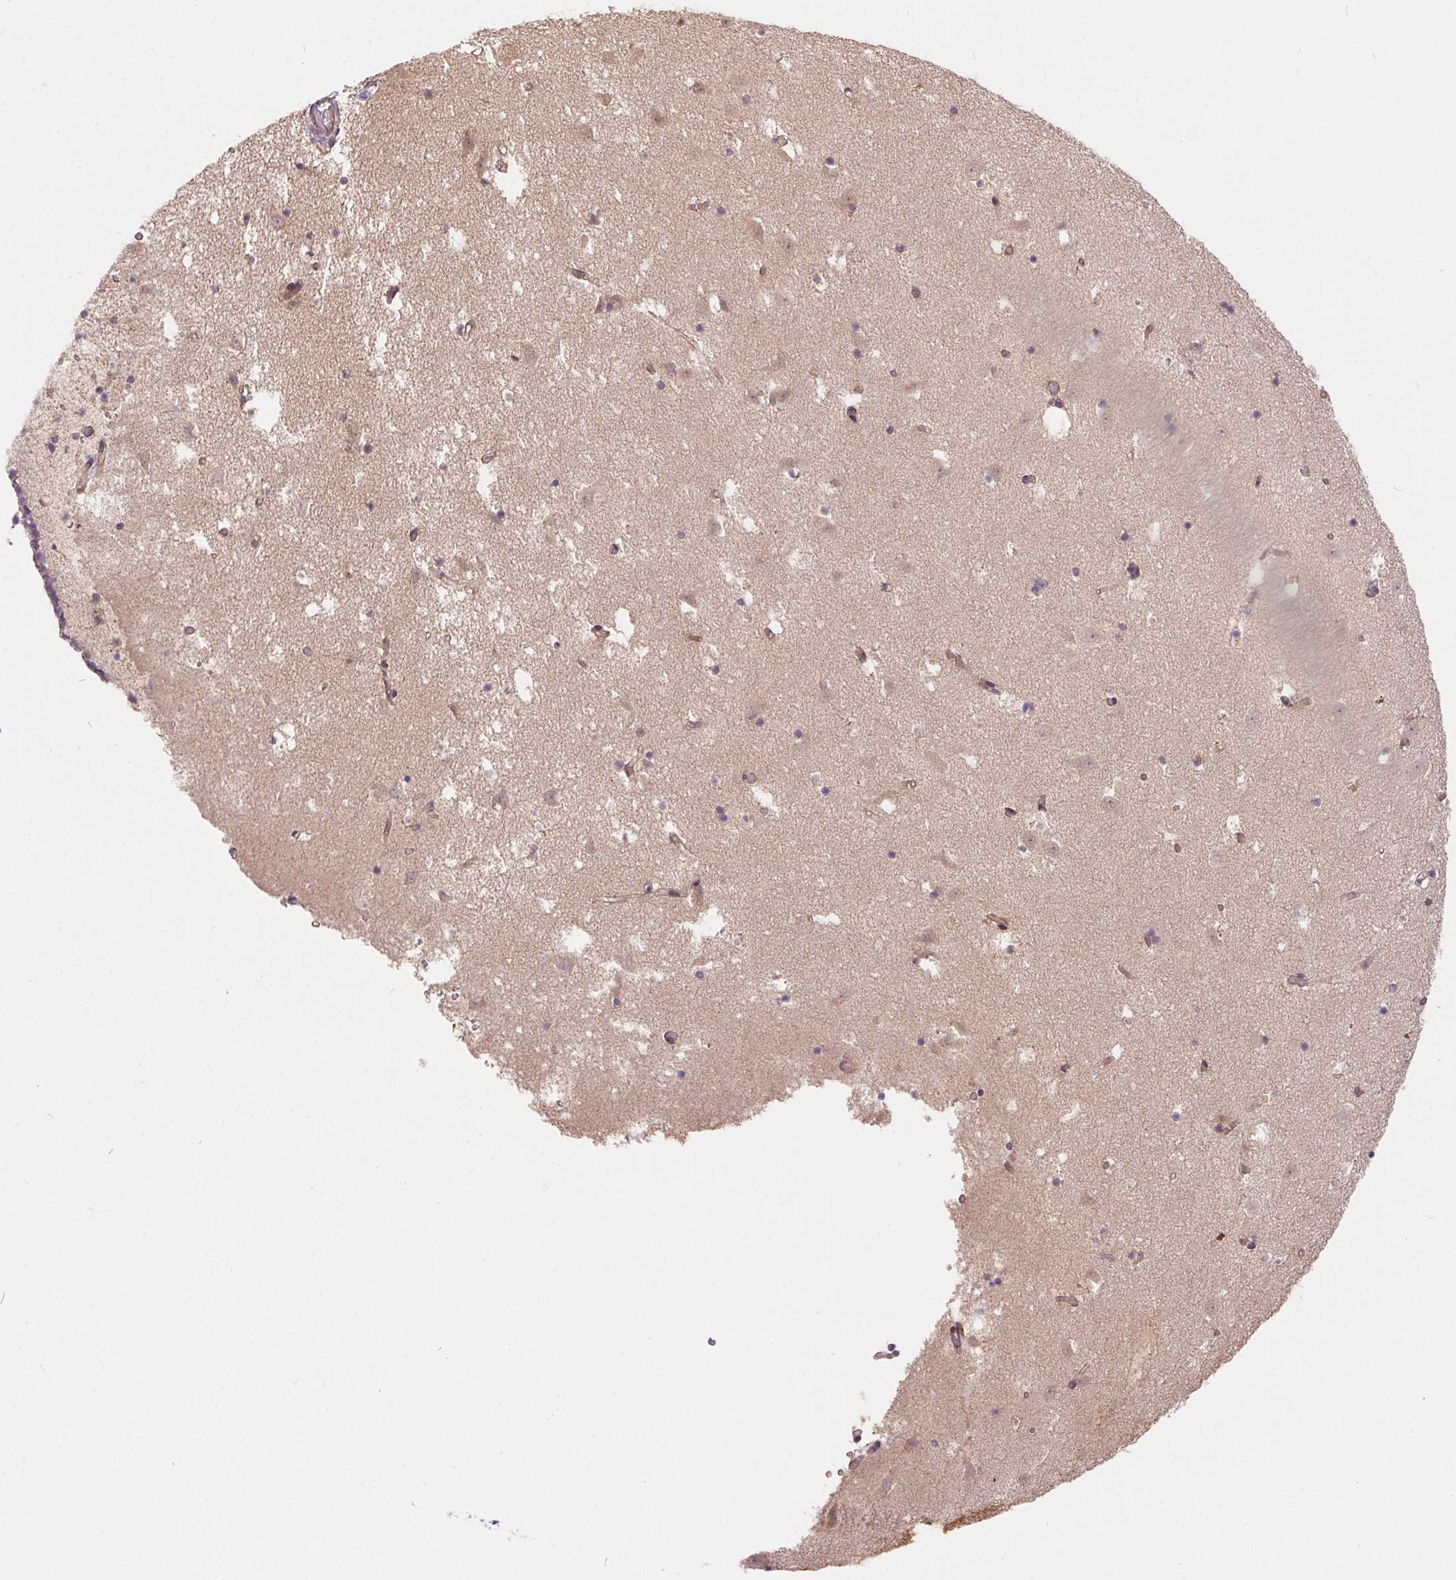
{"staining": {"intensity": "negative", "quantity": "none", "location": "none"}, "tissue": "caudate", "cell_type": "Glial cells", "image_type": "normal", "snomed": [{"axis": "morphology", "description": "Normal tissue, NOS"}, {"axis": "topography", "description": "Lateral ventricle wall"}], "caption": "There is no significant positivity in glial cells of caudate. (Brightfield microscopy of DAB (3,3'-diaminobenzidine) immunohistochemistry (IHC) at high magnification).", "gene": "NUDT16", "patient": {"sex": "female", "age": 42}}